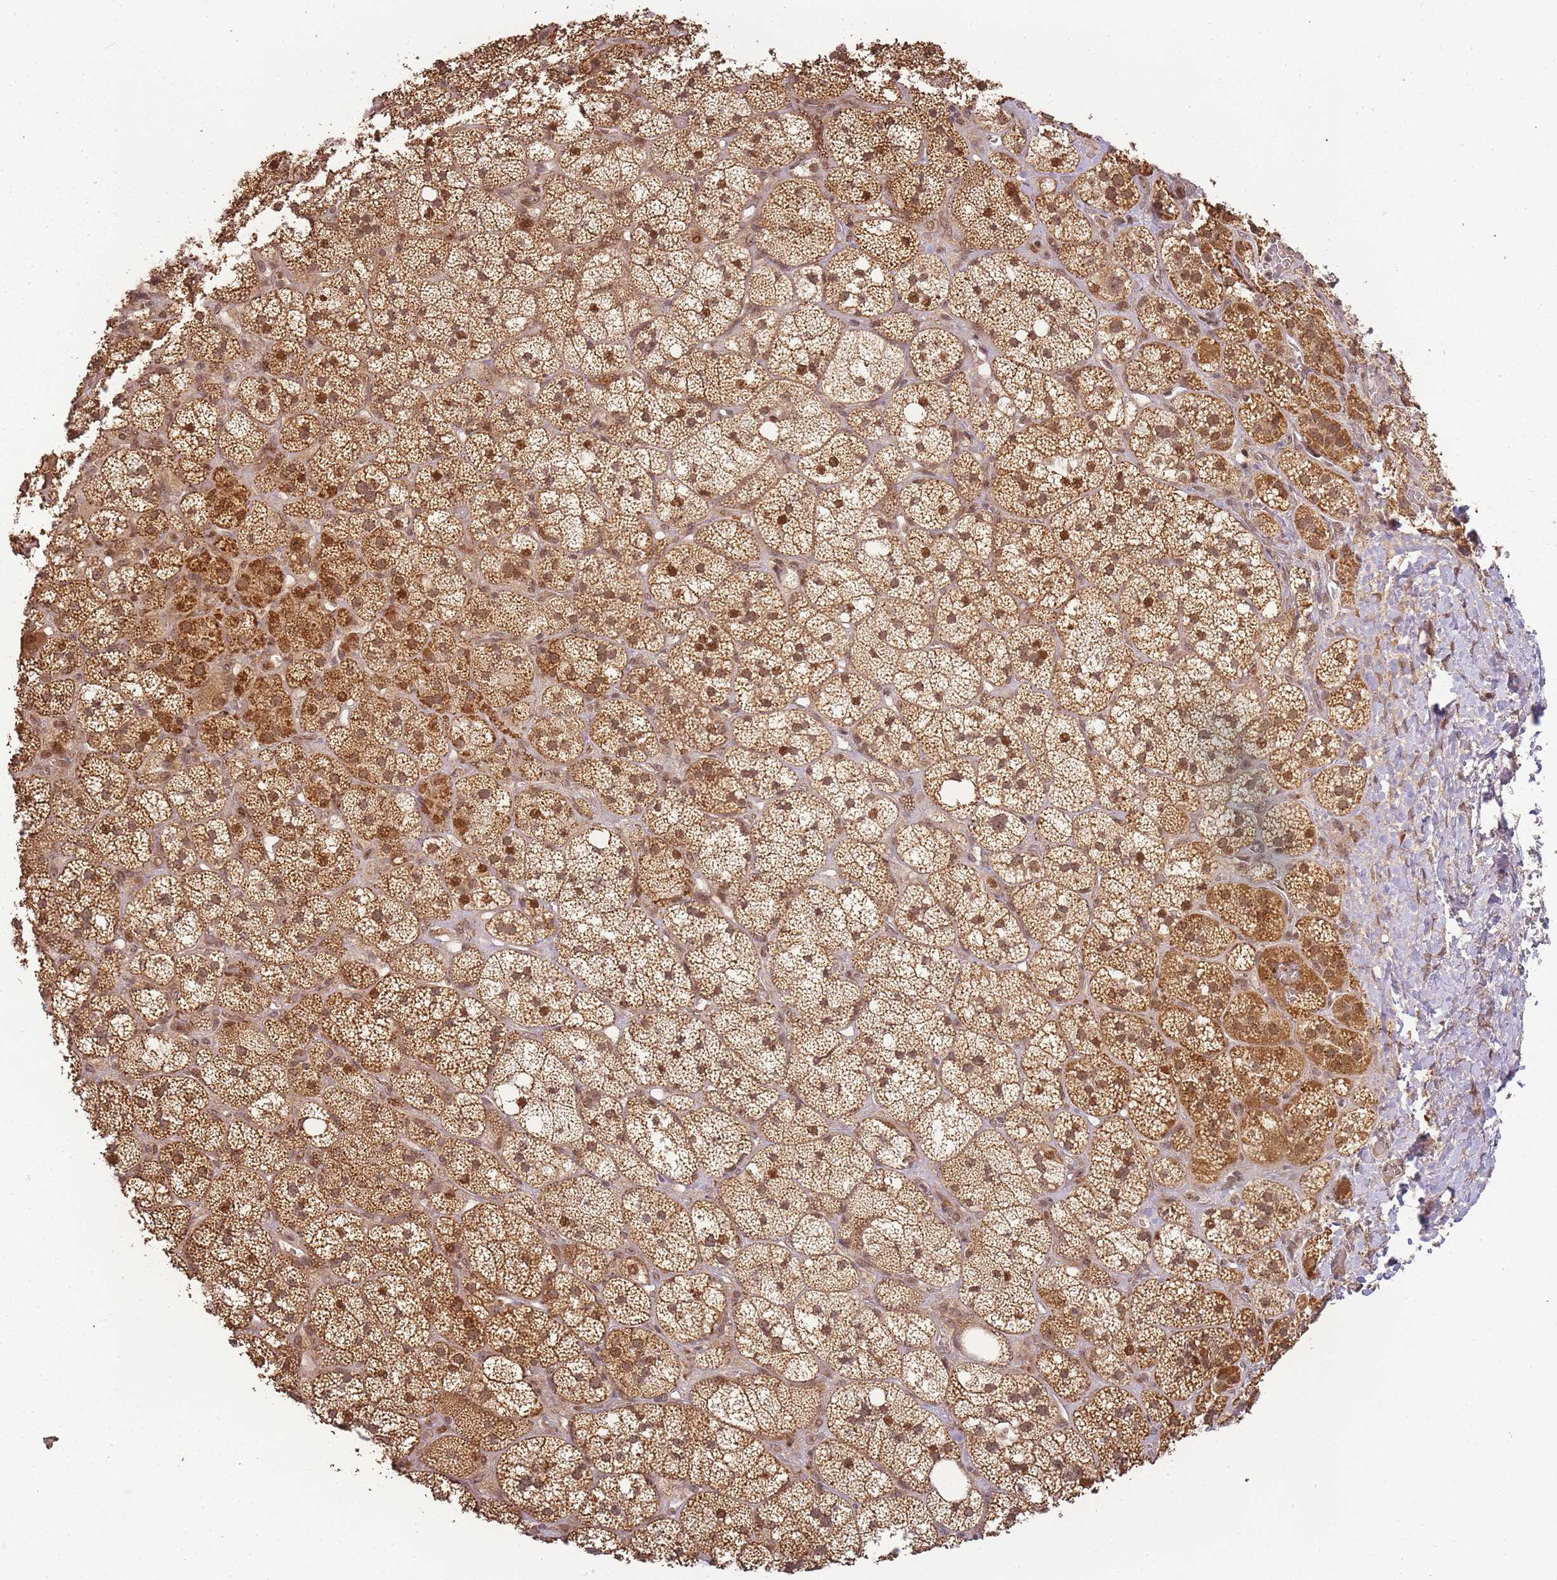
{"staining": {"intensity": "moderate", "quantity": ">75%", "location": "cytoplasmic/membranous,nuclear"}, "tissue": "adrenal gland", "cell_type": "Glandular cells", "image_type": "normal", "snomed": [{"axis": "morphology", "description": "Normal tissue, NOS"}, {"axis": "topography", "description": "Adrenal gland"}], "caption": "Immunohistochemistry (IHC) image of benign adrenal gland: adrenal gland stained using immunohistochemistry displays medium levels of moderate protein expression localized specifically in the cytoplasmic/membranous,nuclear of glandular cells, appearing as a cytoplasmic/membranous,nuclear brown color.", "gene": "ZNF497", "patient": {"sex": "male", "age": 61}}